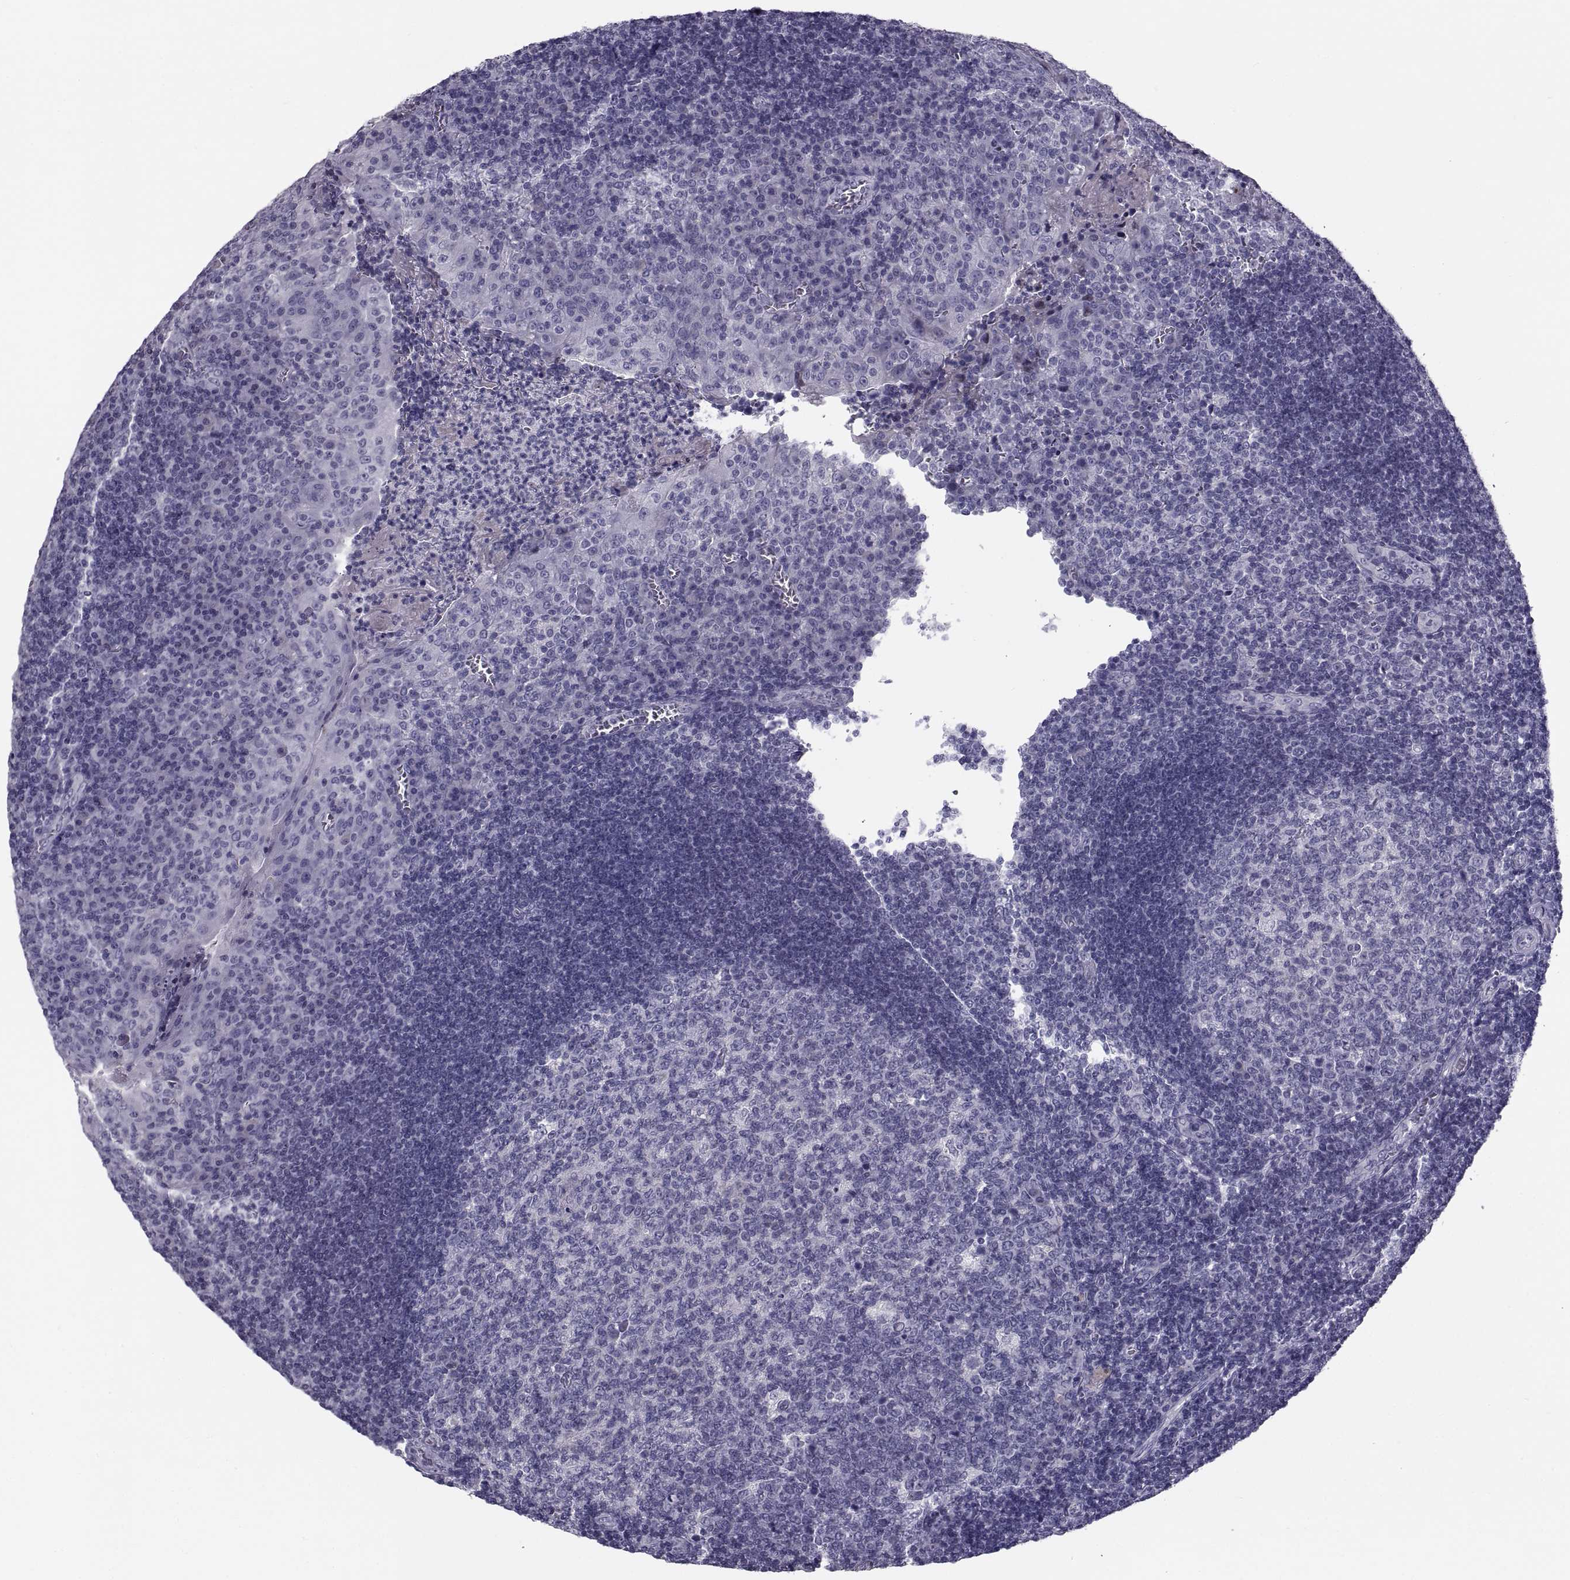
{"staining": {"intensity": "negative", "quantity": "none", "location": "none"}, "tissue": "tonsil", "cell_type": "Germinal center cells", "image_type": "normal", "snomed": [{"axis": "morphology", "description": "Normal tissue, NOS"}, {"axis": "topography", "description": "Tonsil"}], "caption": "This is an IHC histopathology image of benign tonsil. There is no positivity in germinal center cells.", "gene": "PDZRN4", "patient": {"sex": "female", "age": 12}}